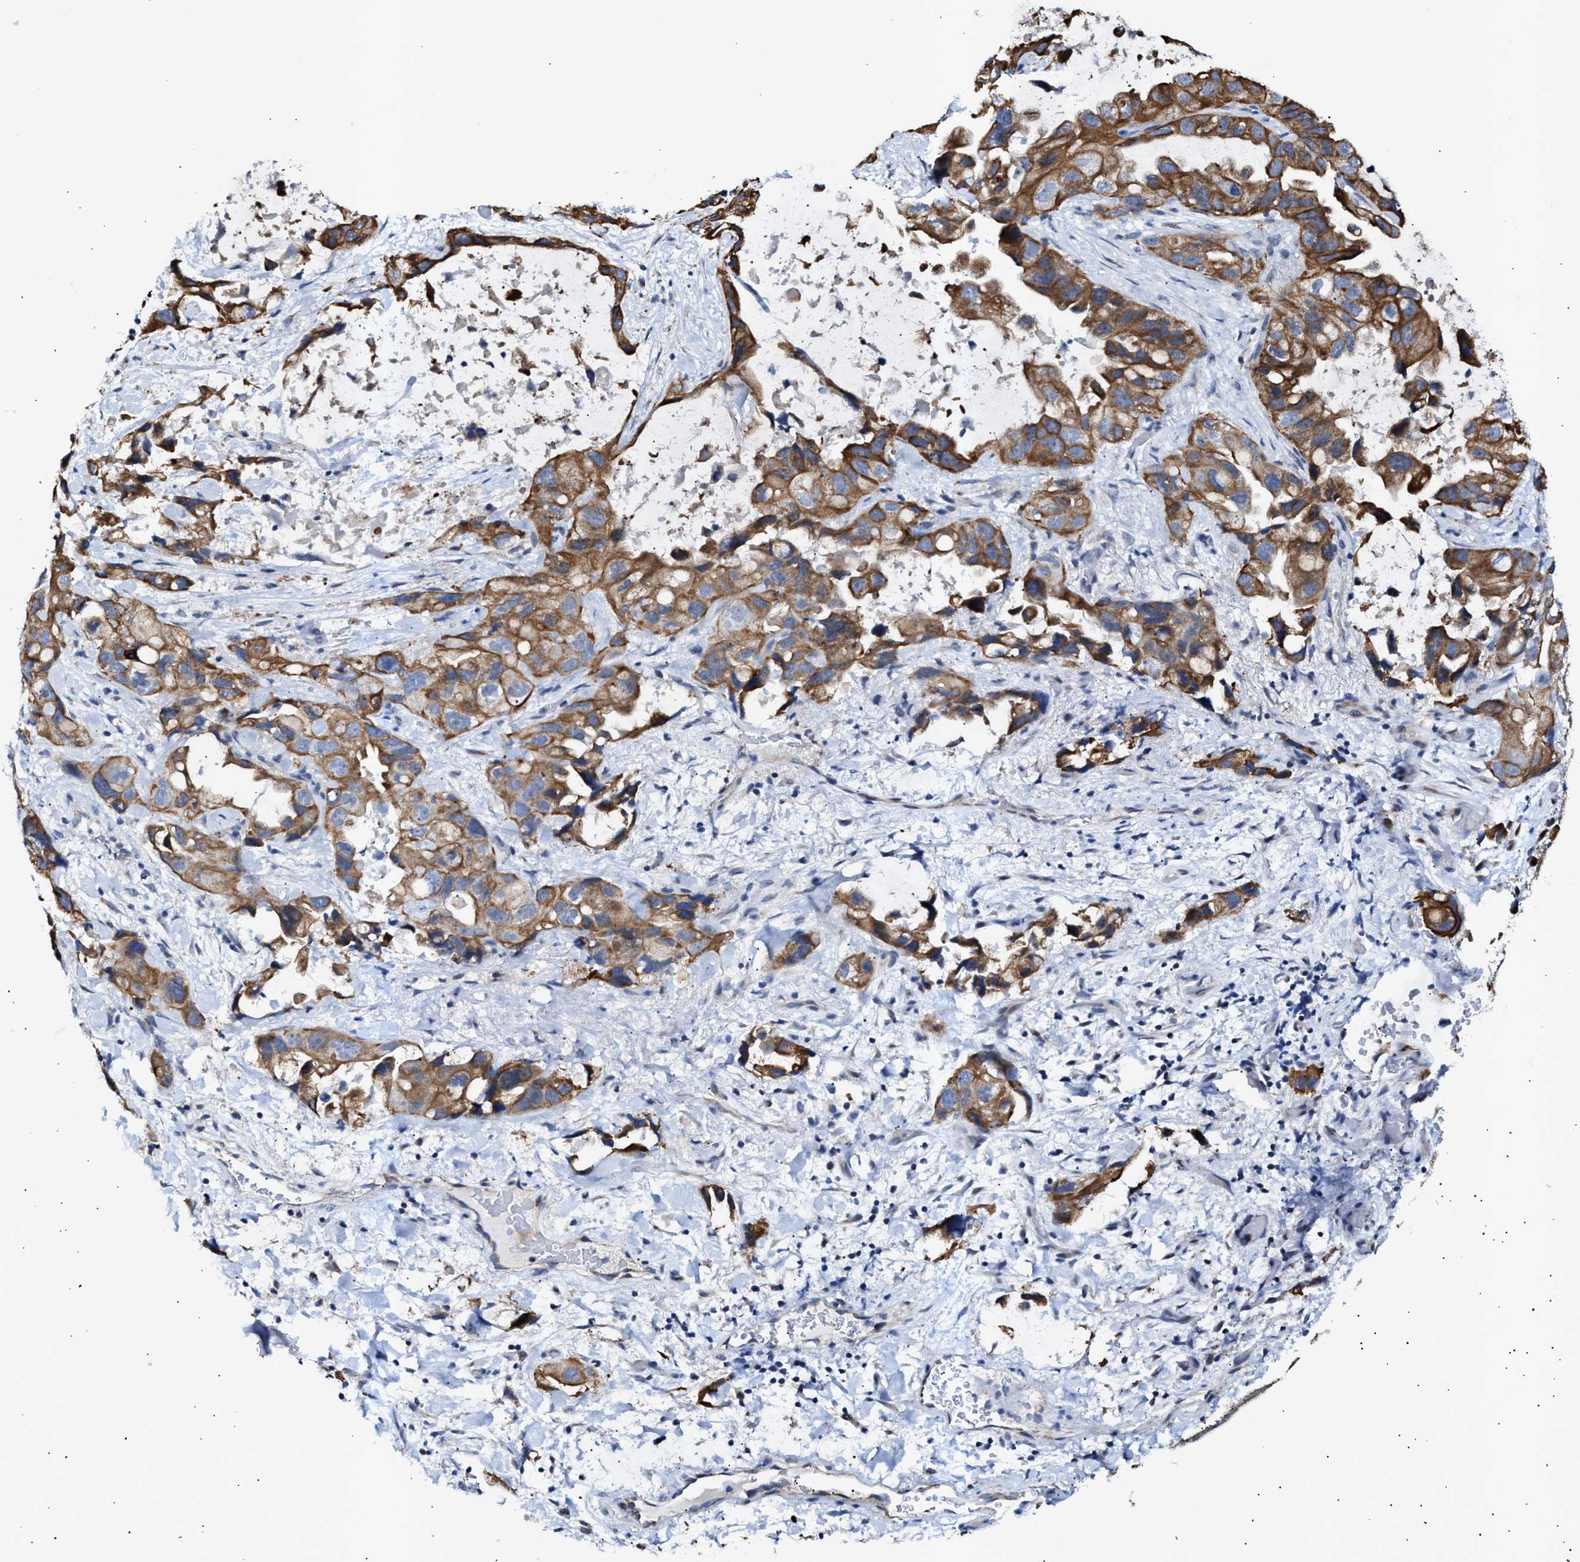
{"staining": {"intensity": "moderate", "quantity": ">75%", "location": "cytoplasmic/membranous"}, "tissue": "lung cancer", "cell_type": "Tumor cells", "image_type": "cancer", "snomed": [{"axis": "morphology", "description": "Squamous cell carcinoma, NOS"}, {"axis": "topography", "description": "Lung"}], "caption": "Lung squamous cell carcinoma stained with a protein marker shows moderate staining in tumor cells.", "gene": "JAG1", "patient": {"sex": "female", "age": 73}}